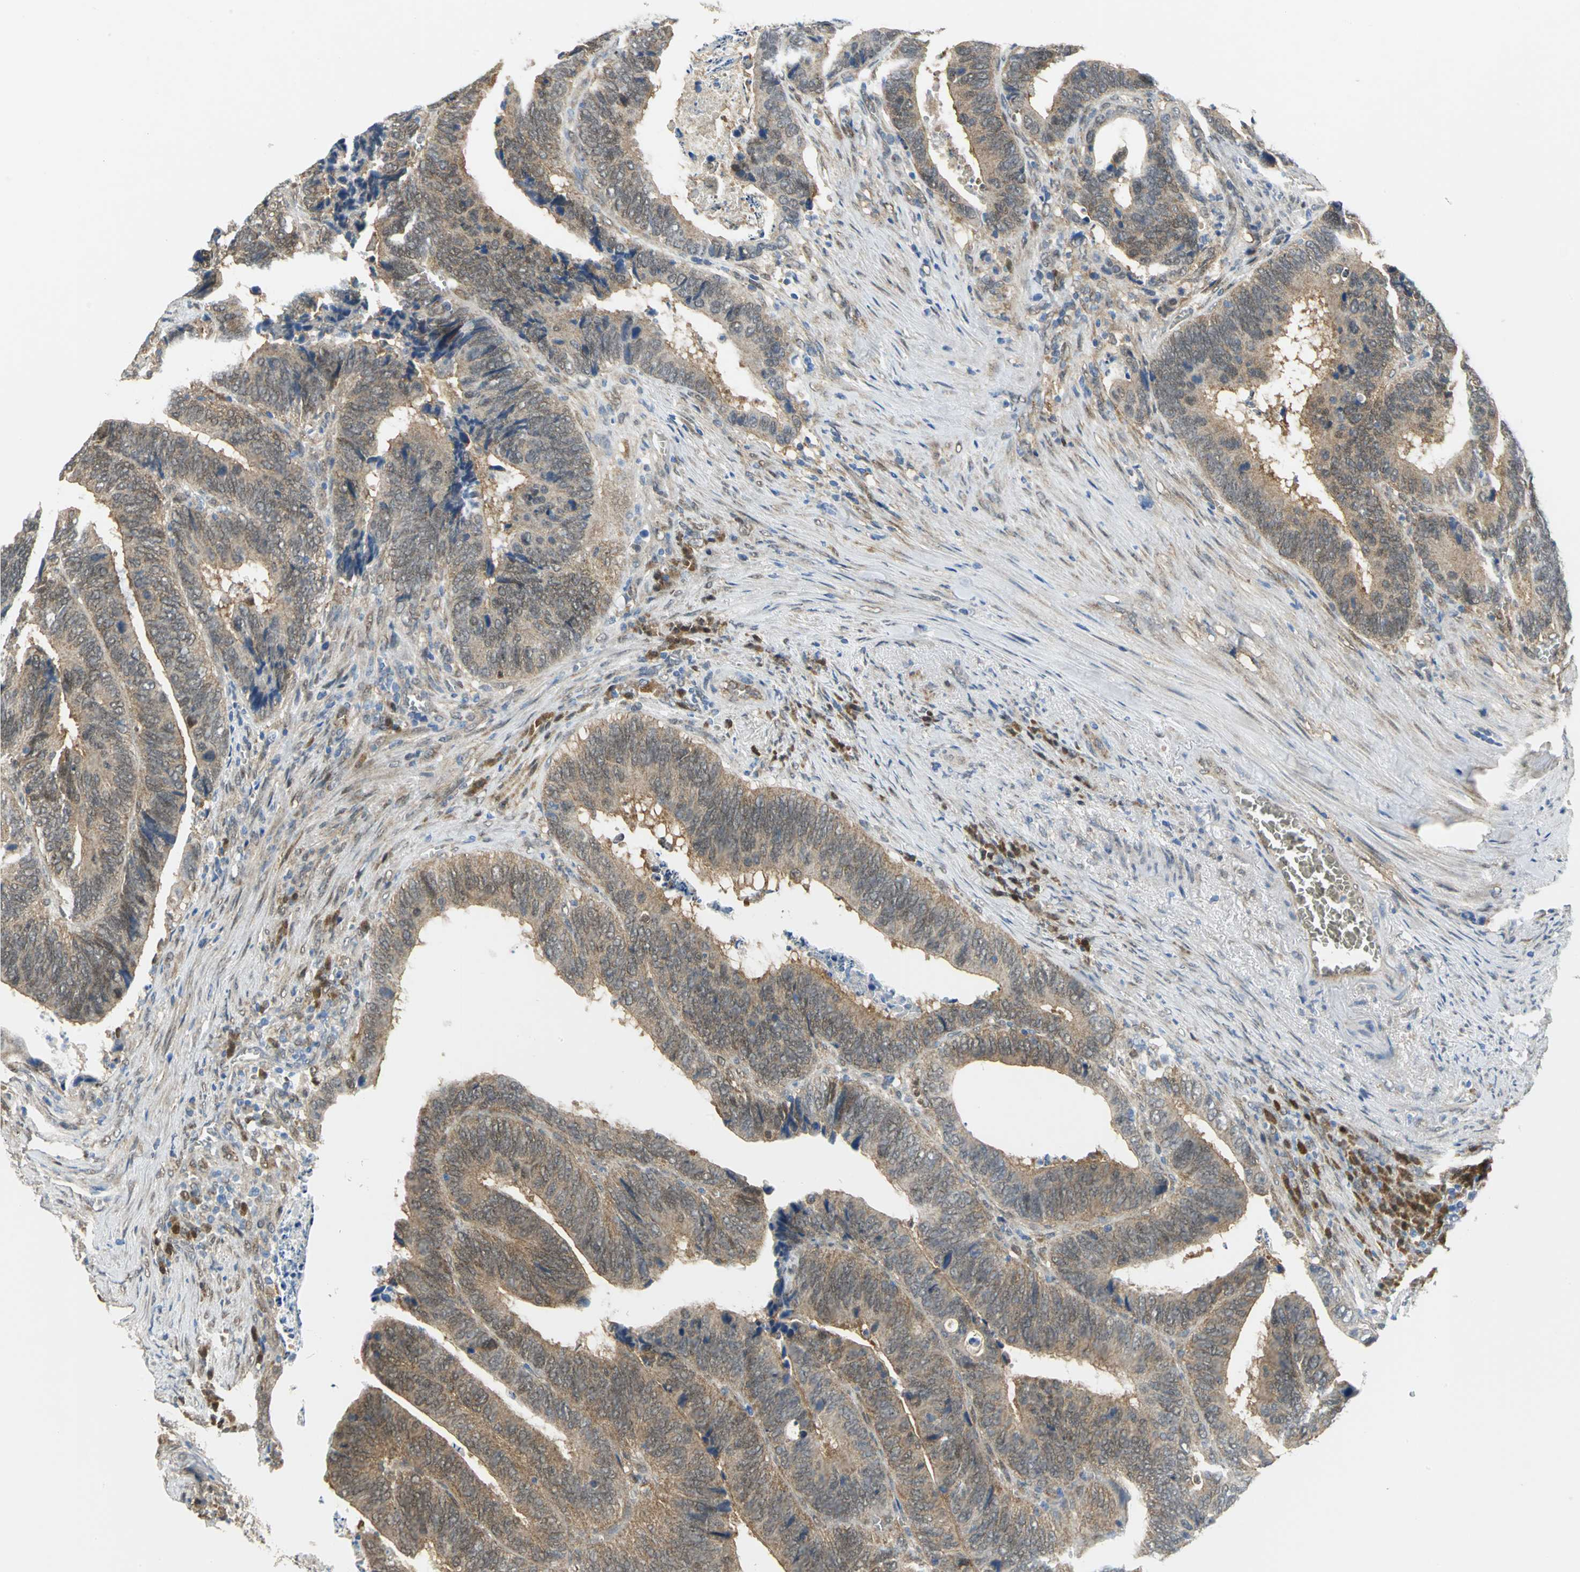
{"staining": {"intensity": "weak", "quantity": ">75%", "location": "cytoplasmic/membranous"}, "tissue": "colorectal cancer", "cell_type": "Tumor cells", "image_type": "cancer", "snomed": [{"axis": "morphology", "description": "Adenocarcinoma, NOS"}, {"axis": "topography", "description": "Colon"}], "caption": "Adenocarcinoma (colorectal) tissue shows weak cytoplasmic/membranous staining in about >75% of tumor cells", "gene": "PGM3", "patient": {"sex": "male", "age": 72}}